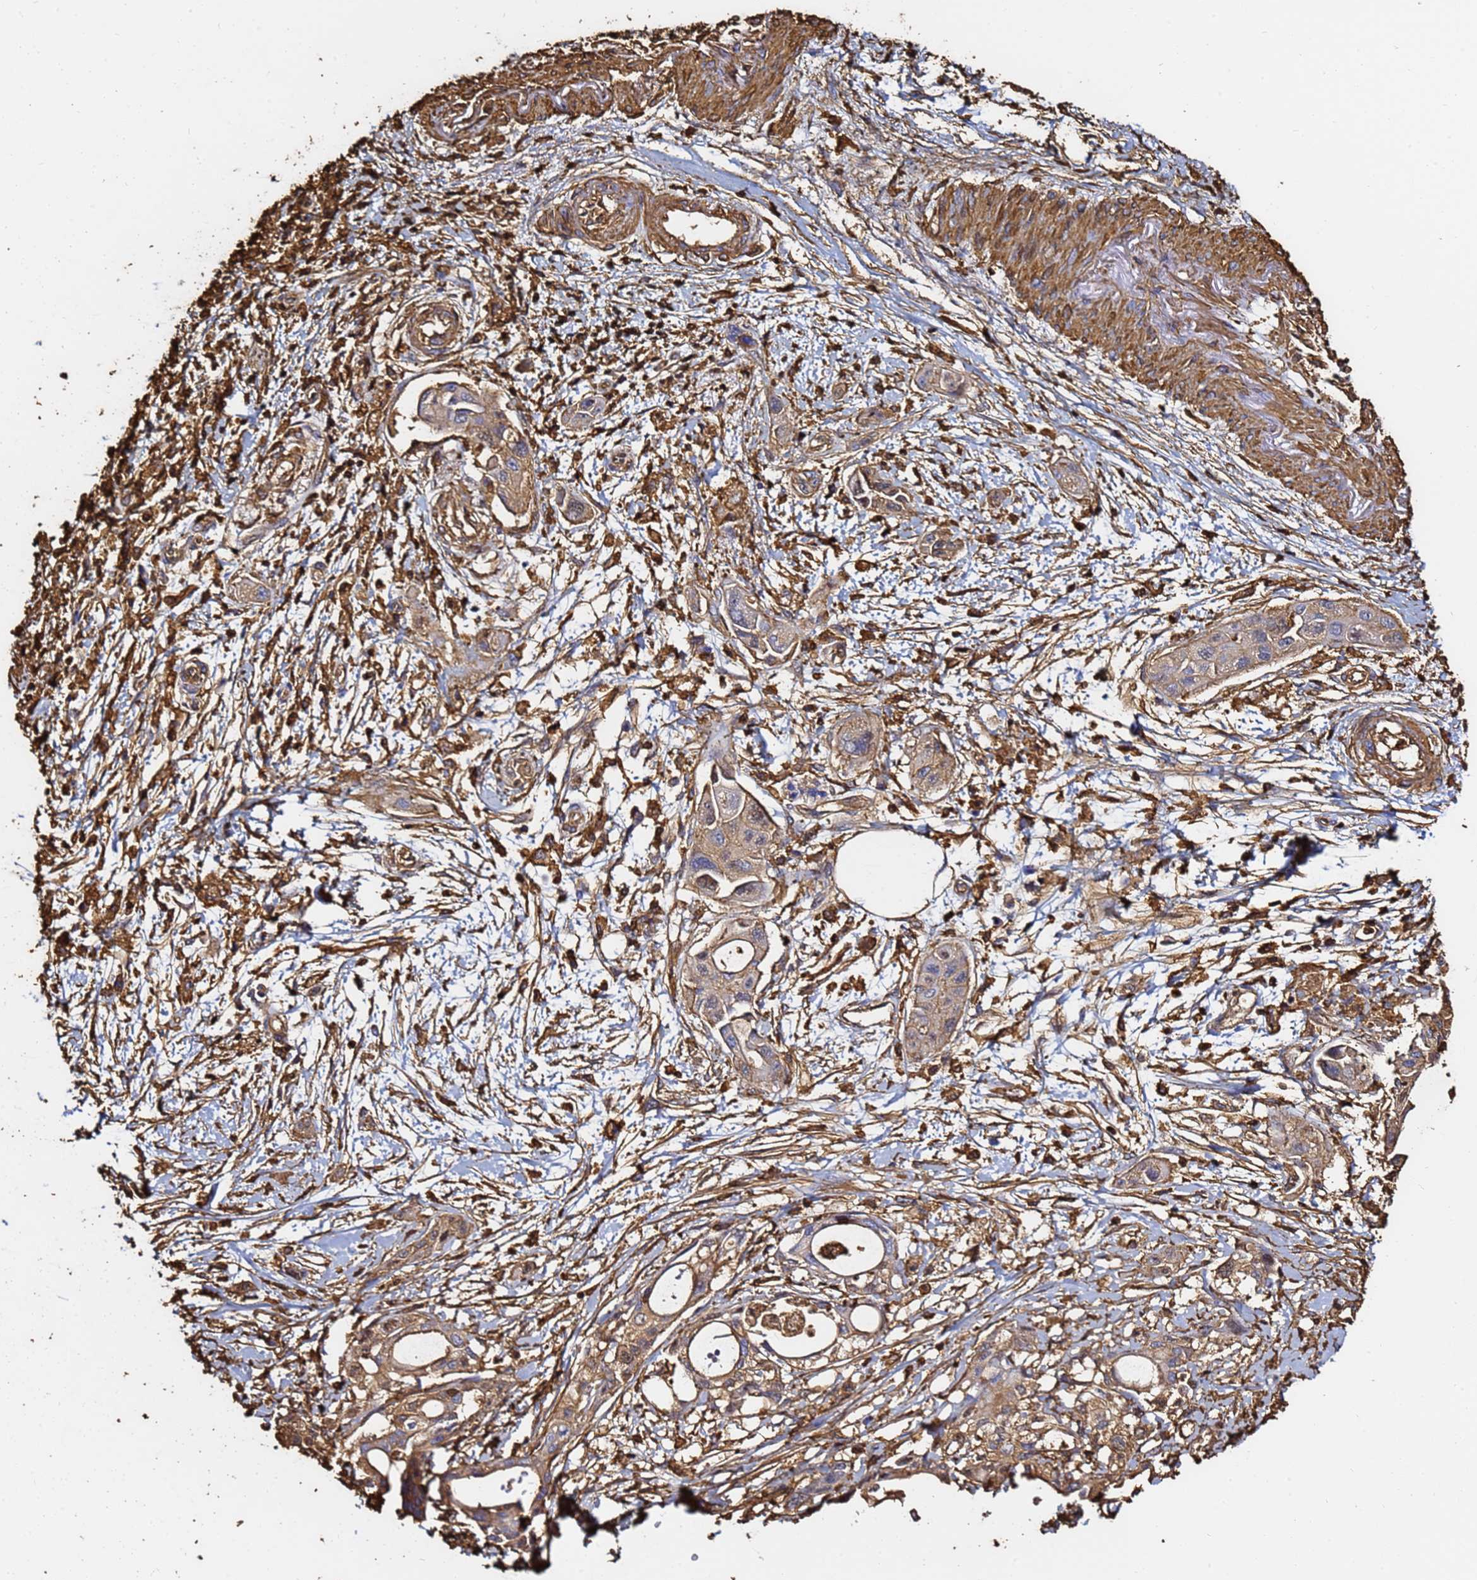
{"staining": {"intensity": "moderate", "quantity": "25%-75%", "location": "cytoplasmic/membranous"}, "tissue": "pancreatic cancer", "cell_type": "Tumor cells", "image_type": "cancer", "snomed": [{"axis": "morphology", "description": "Adenocarcinoma, NOS"}, {"axis": "topography", "description": "Pancreas"}], "caption": "Pancreatic adenocarcinoma stained for a protein (brown) reveals moderate cytoplasmic/membranous positive positivity in approximately 25%-75% of tumor cells.", "gene": "ACTB", "patient": {"sex": "male", "age": 68}}